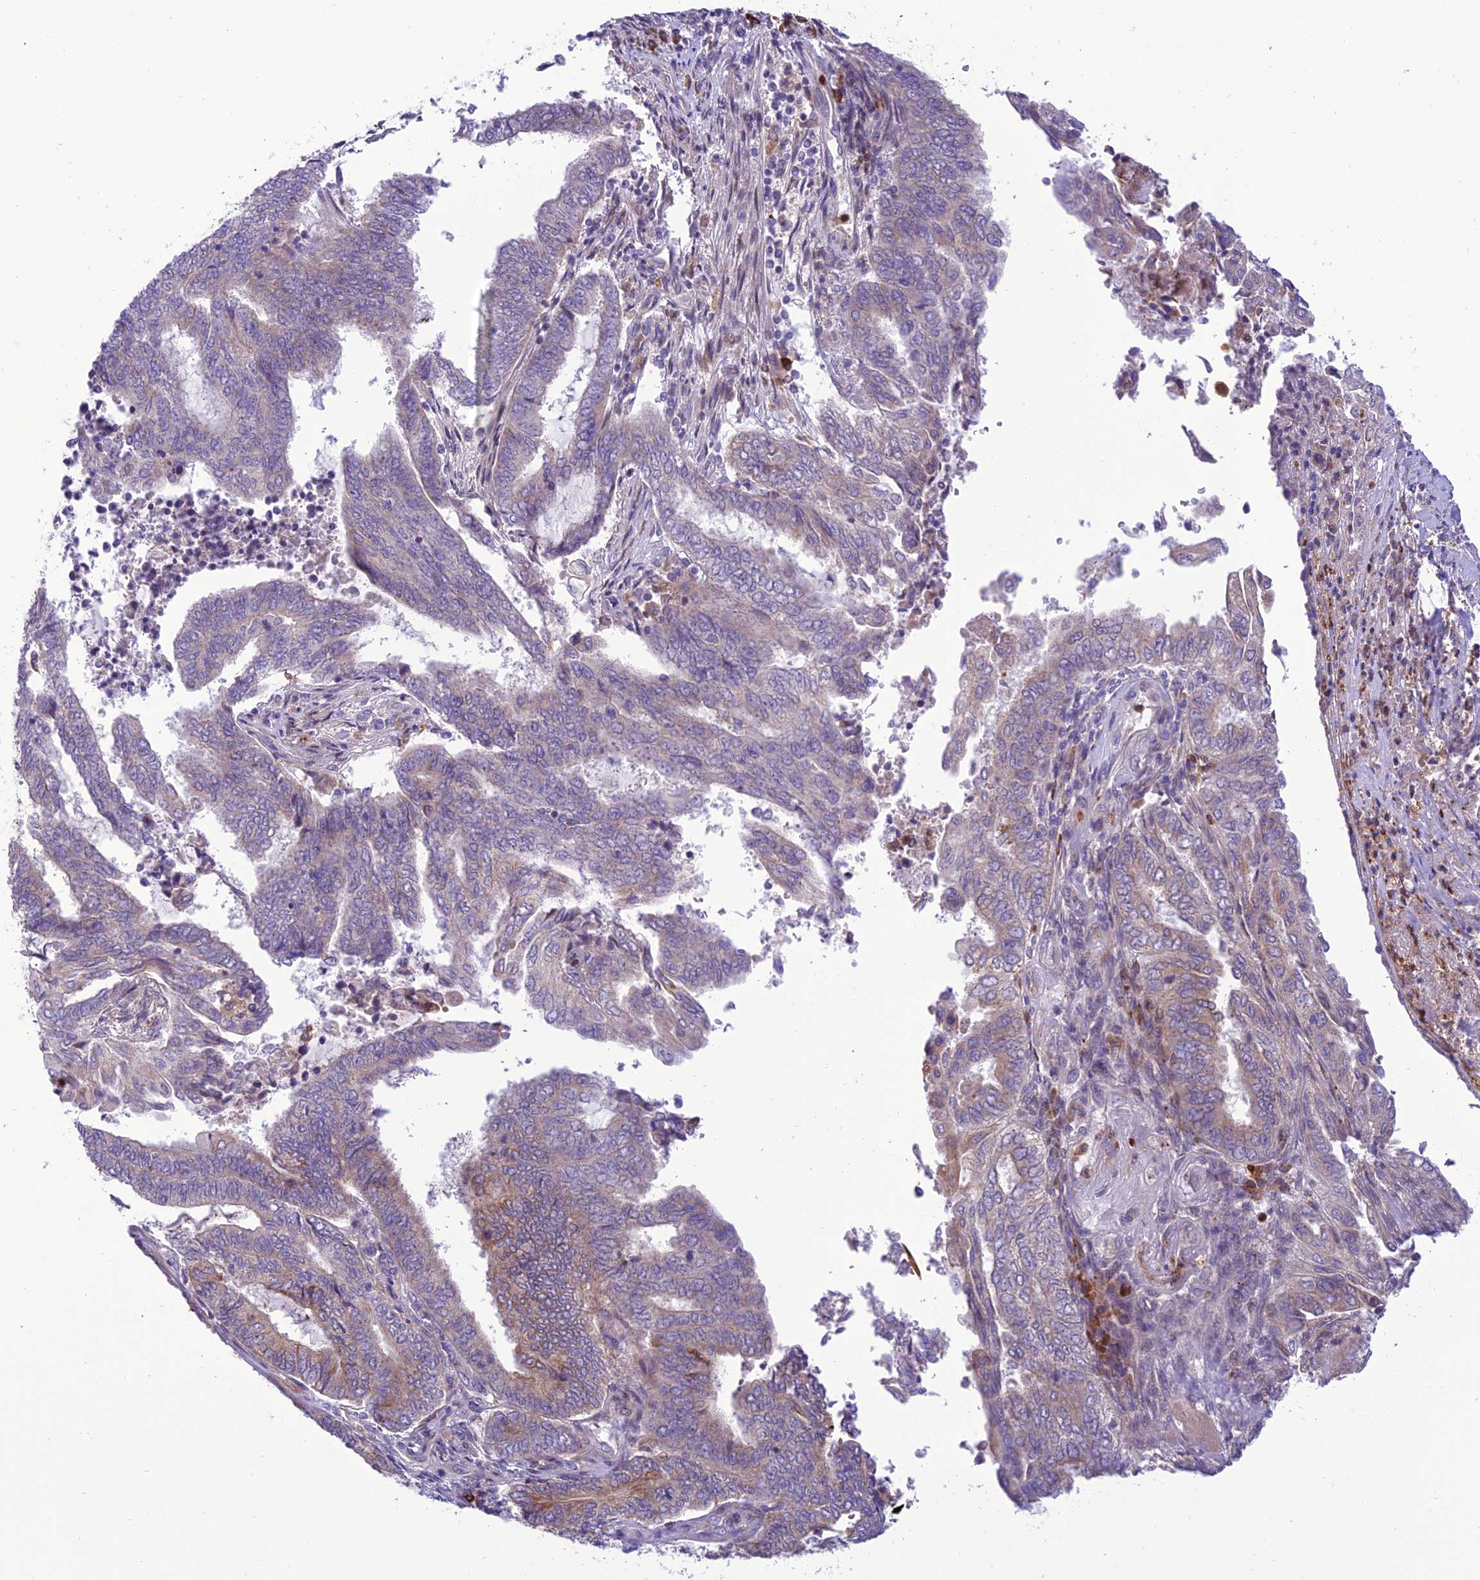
{"staining": {"intensity": "weak", "quantity": "<25%", "location": "cytoplasmic/membranous"}, "tissue": "endometrial cancer", "cell_type": "Tumor cells", "image_type": "cancer", "snomed": [{"axis": "morphology", "description": "Adenocarcinoma, NOS"}, {"axis": "topography", "description": "Uterus"}, {"axis": "topography", "description": "Endometrium"}], "caption": "There is no significant staining in tumor cells of endometrial adenocarcinoma. Nuclei are stained in blue.", "gene": "JMY", "patient": {"sex": "female", "age": 70}}